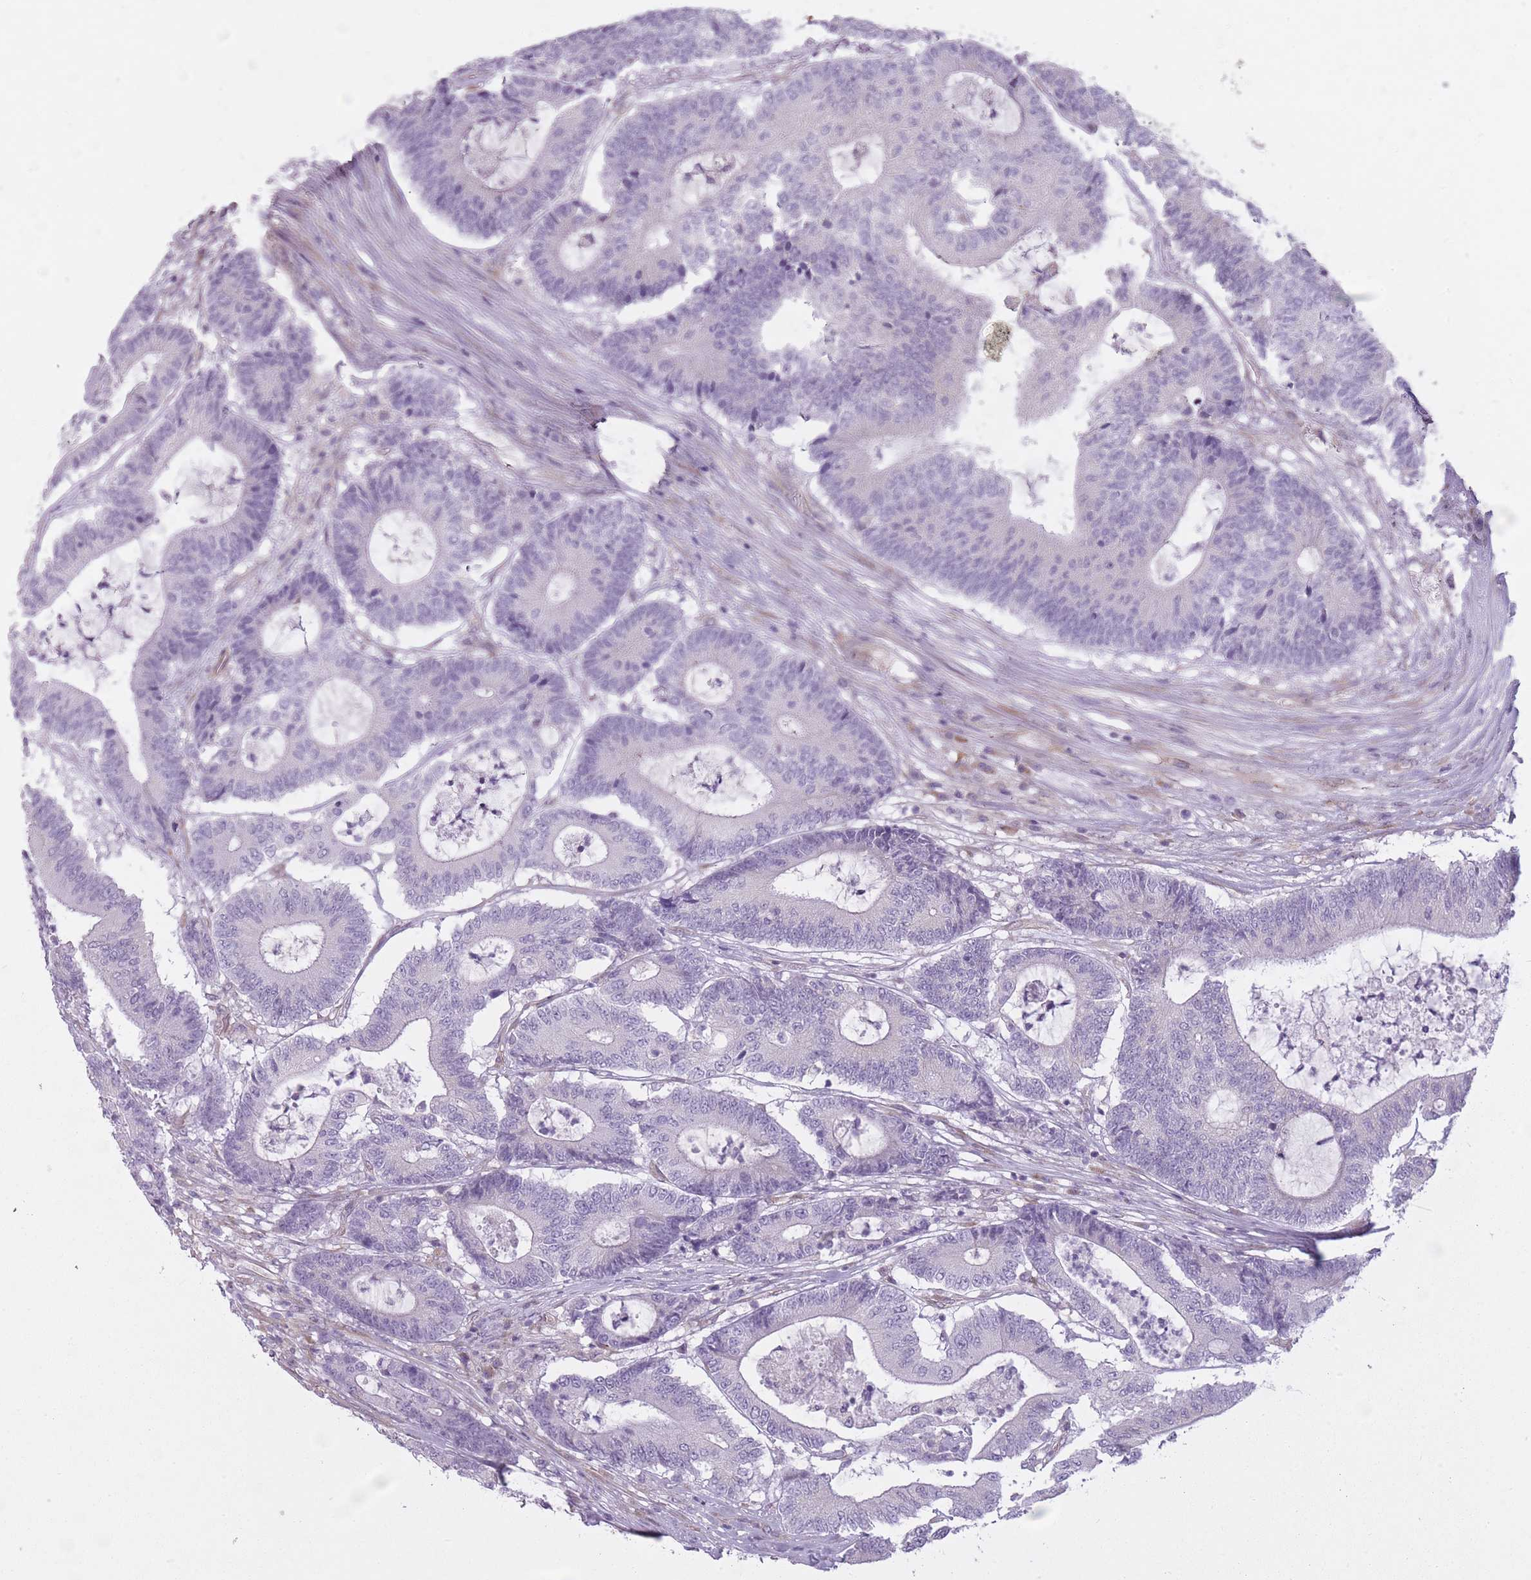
{"staining": {"intensity": "negative", "quantity": "none", "location": "none"}, "tissue": "colorectal cancer", "cell_type": "Tumor cells", "image_type": "cancer", "snomed": [{"axis": "morphology", "description": "Adenocarcinoma, NOS"}, {"axis": "topography", "description": "Colon"}], "caption": "A high-resolution histopathology image shows IHC staining of colorectal cancer, which demonstrates no significant expression in tumor cells.", "gene": "PGRMC2", "patient": {"sex": "female", "age": 84}}